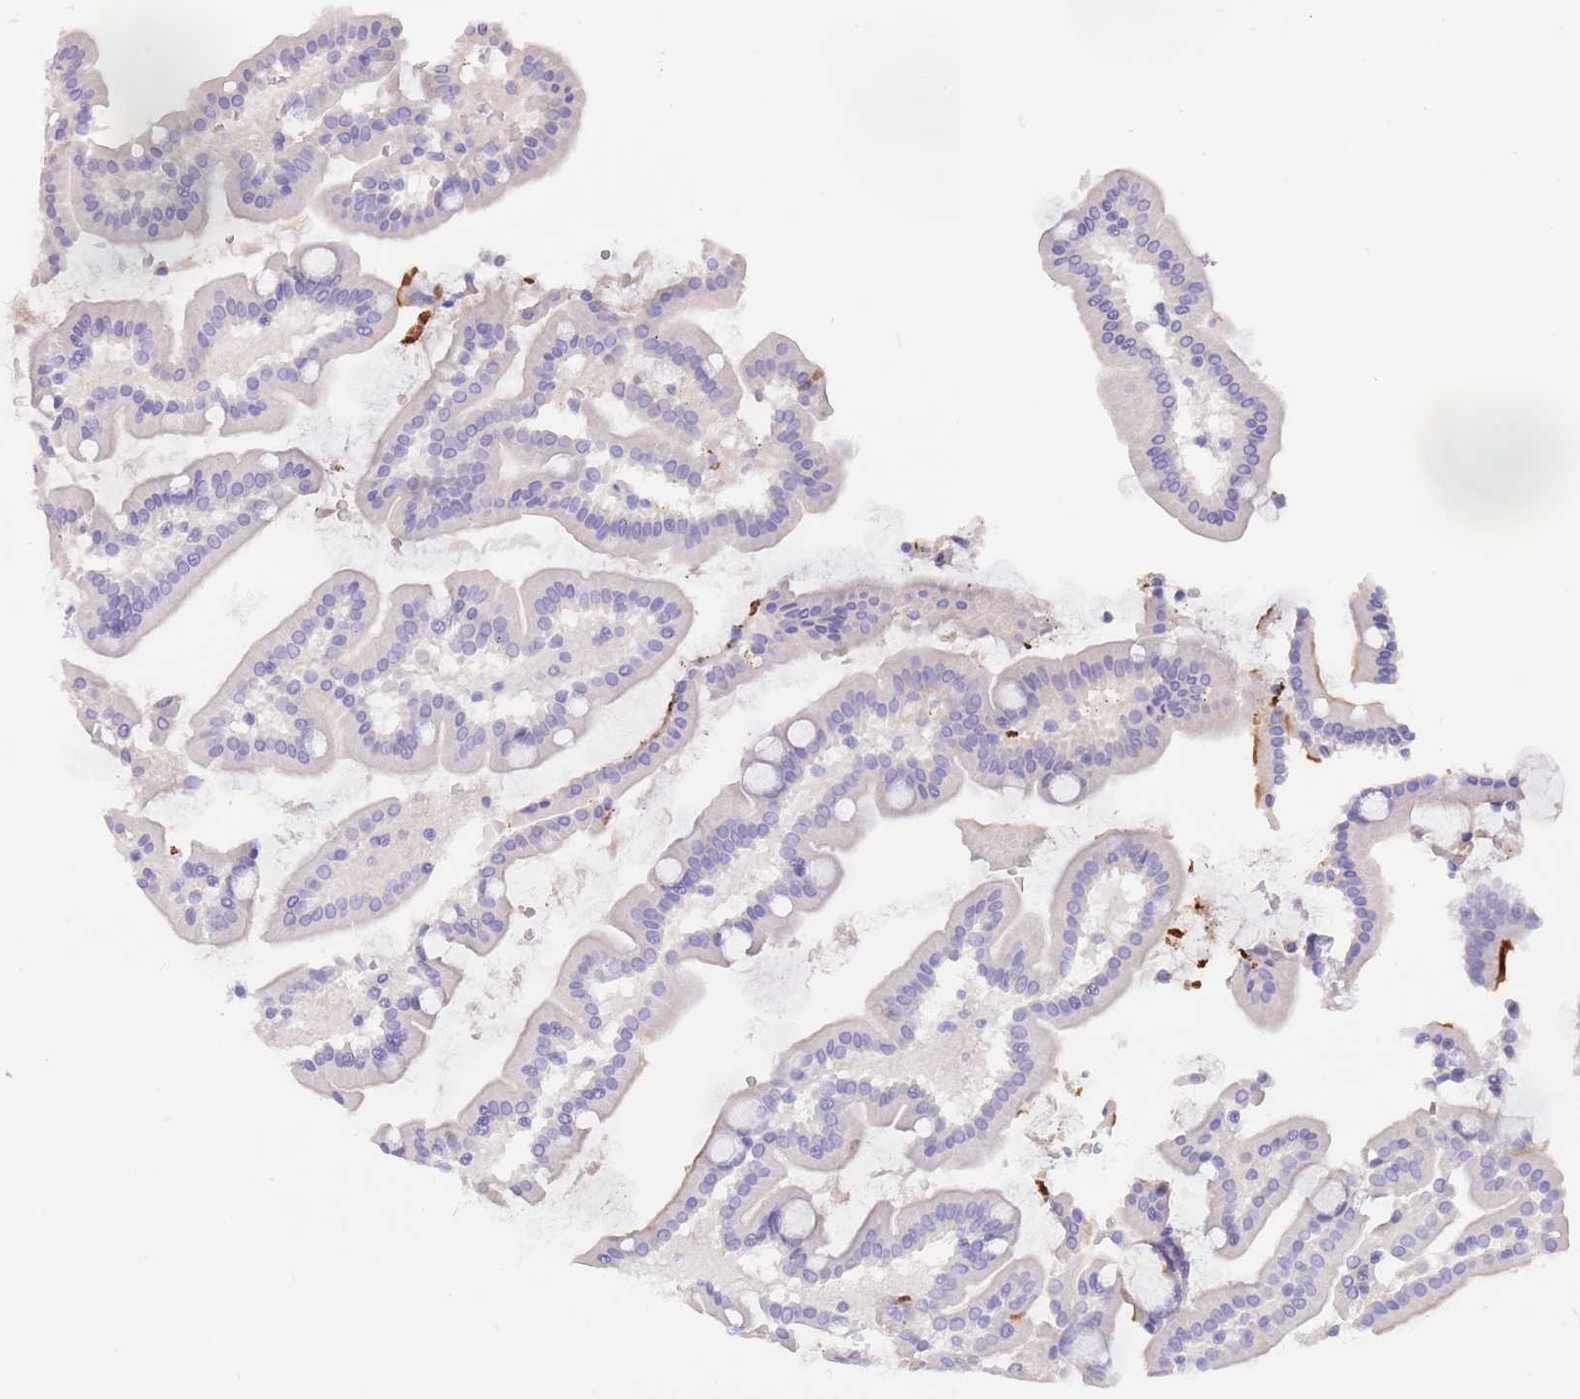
{"staining": {"intensity": "strong", "quantity": "<25%", "location": "cytoplasmic/membranous"}, "tissue": "duodenum", "cell_type": "Glandular cells", "image_type": "normal", "snomed": [{"axis": "morphology", "description": "Normal tissue, NOS"}, {"axis": "topography", "description": "Duodenum"}], "caption": "Human duodenum stained with a brown dye reveals strong cytoplasmic/membranous positive positivity in about <25% of glandular cells.", "gene": "LEPROTL1", "patient": {"sex": "male", "age": 55}}